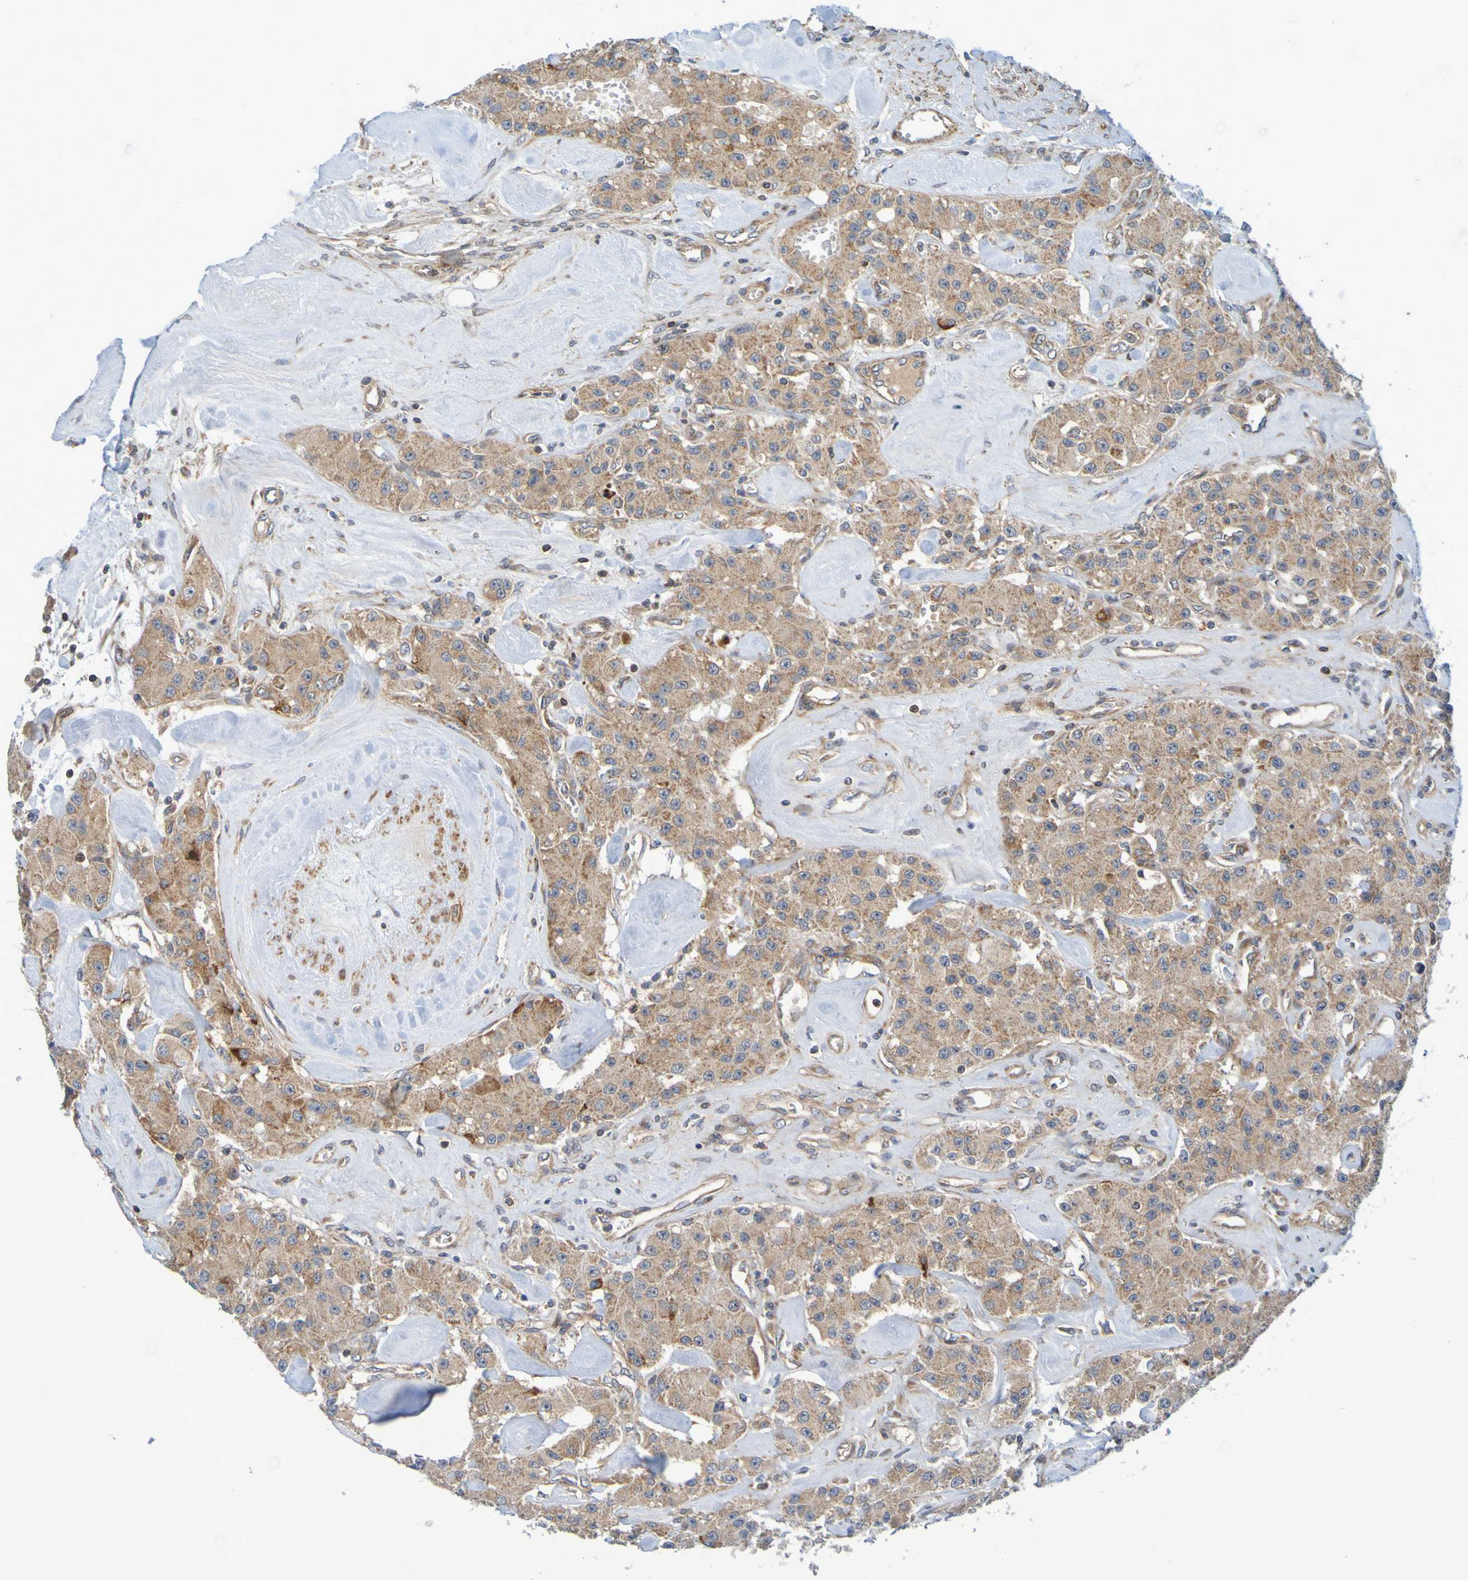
{"staining": {"intensity": "moderate", "quantity": ">75%", "location": "cytoplasmic/membranous"}, "tissue": "carcinoid", "cell_type": "Tumor cells", "image_type": "cancer", "snomed": [{"axis": "morphology", "description": "Carcinoid, malignant, NOS"}, {"axis": "topography", "description": "Pancreas"}], "caption": "DAB immunohistochemical staining of human carcinoid (malignant) exhibits moderate cytoplasmic/membranous protein staining in approximately >75% of tumor cells.", "gene": "CCDC51", "patient": {"sex": "male", "age": 41}}